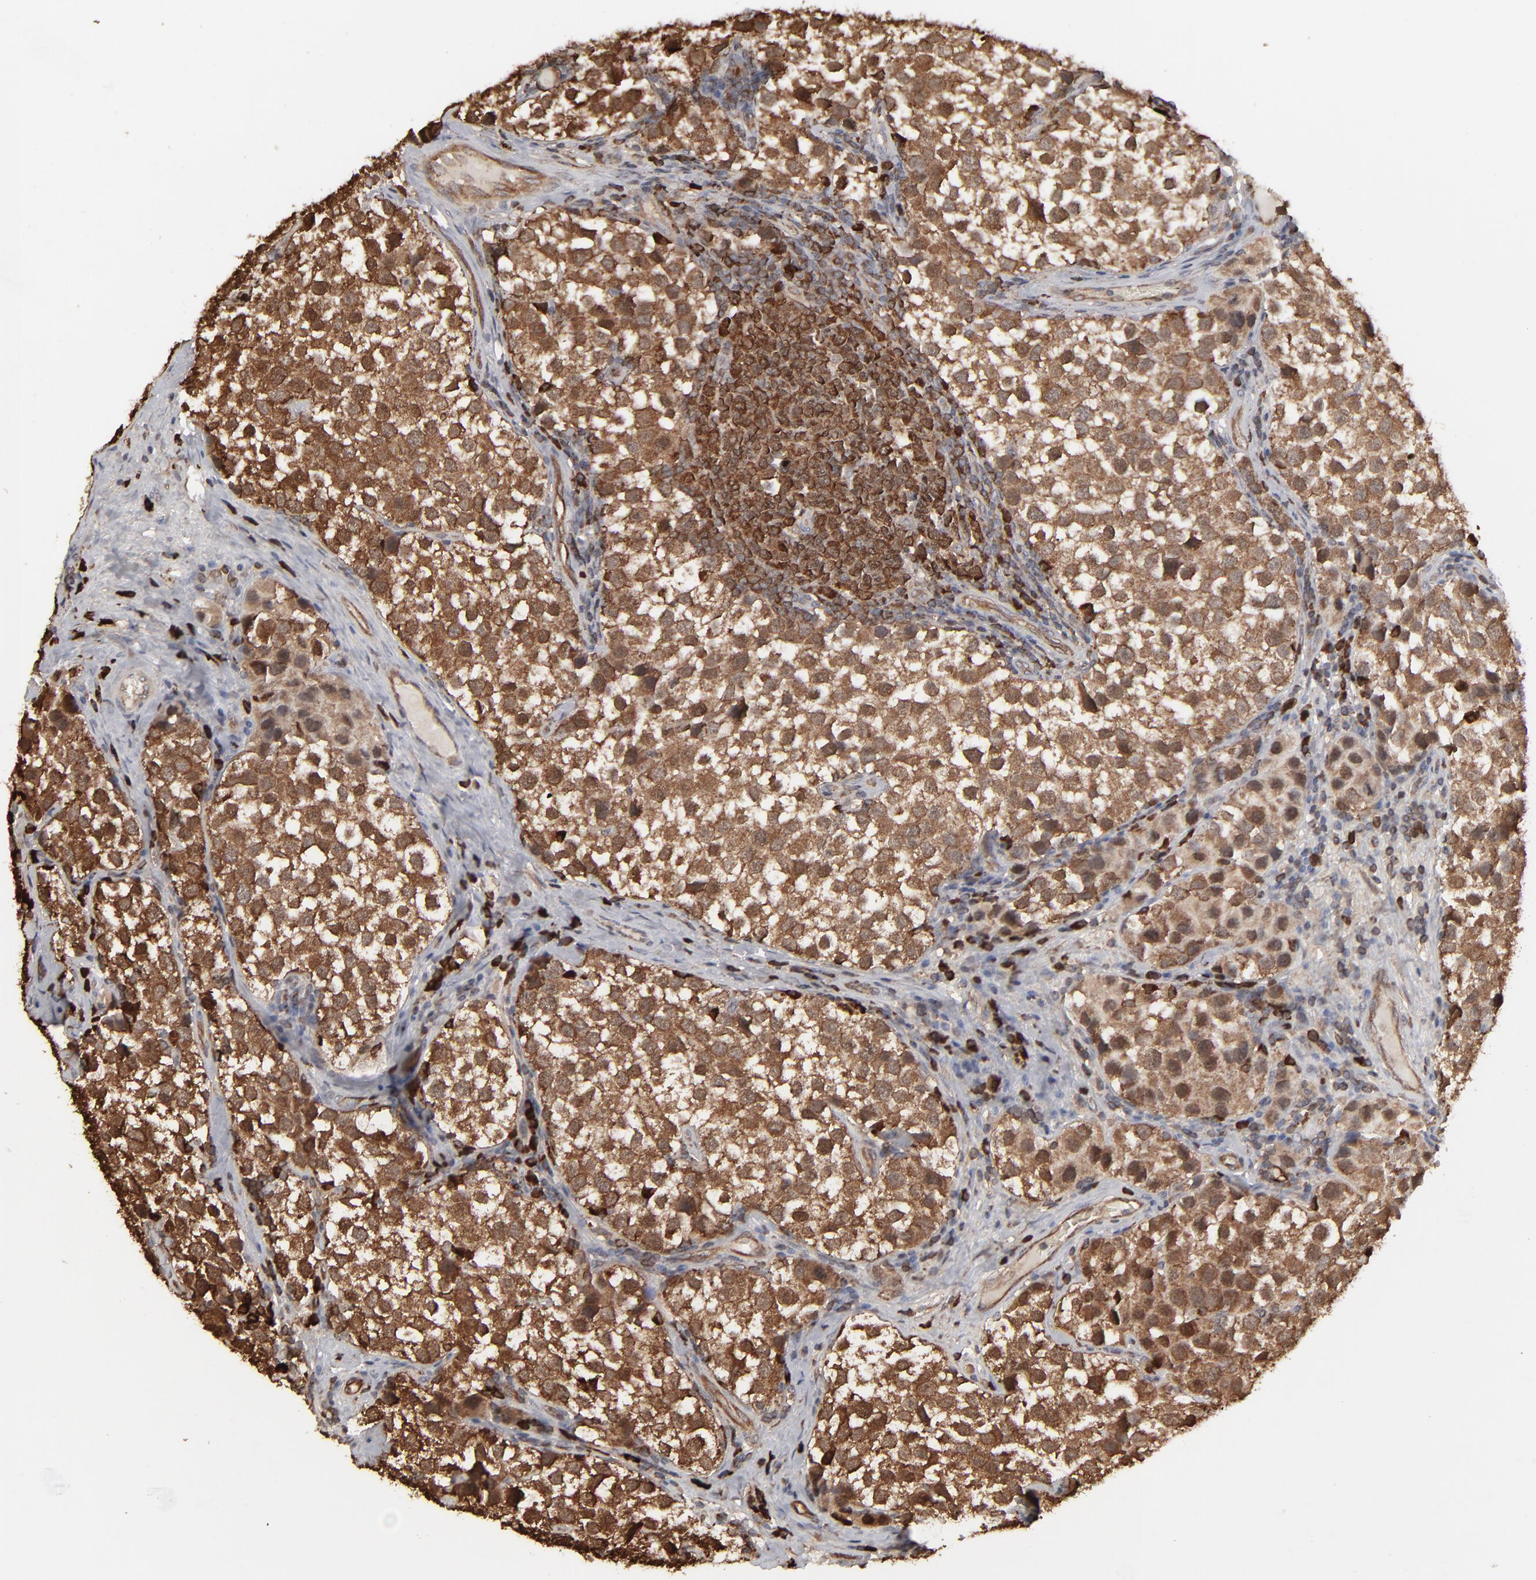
{"staining": {"intensity": "strong", "quantity": ">75%", "location": "cytoplasmic/membranous"}, "tissue": "testis cancer", "cell_type": "Tumor cells", "image_type": "cancer", "snomed": [{"axis": "morphology", "description": "Seminoma, NOS"}, {"axis": "topography", "description": "Testis"}], "caption": "DAB immunohistochemical staining of testis cancer reveals strong cytoplasmic/membranous protein positivity in about >75% of tumor cells.", "gene": "NME1-NME2", "patient": {"sex": "male", "age": 39}}